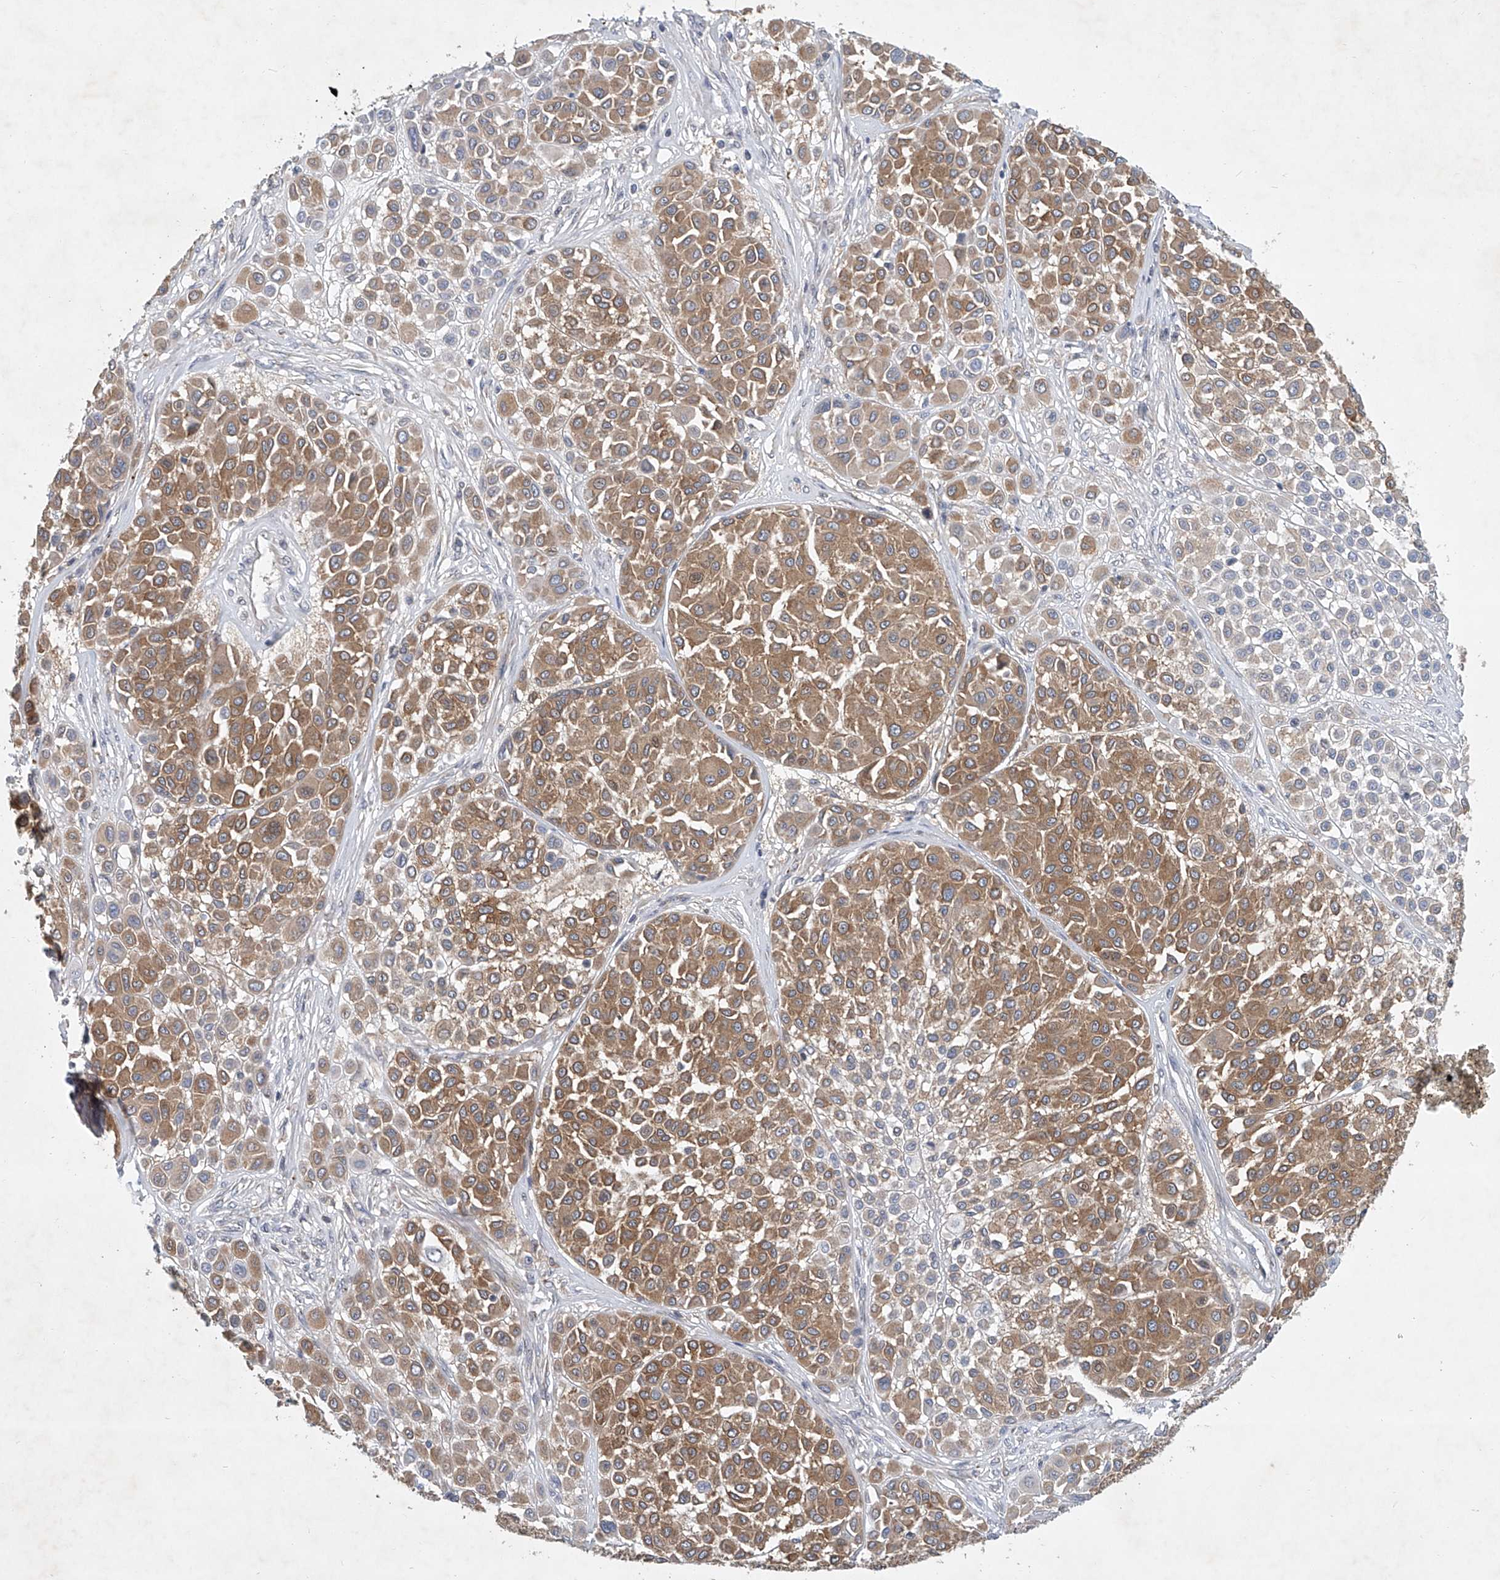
{"staining": {"intensity": "moderate", "quantity": ">75%", "location": "cytoplasmic/membranous"}, "tissue": "melanoma", "cell_type": "Tumor cells", "image_type": "cancer", "snomed": [{"axis": "morphology", "description": "Malignant melanoma, Metastatic site"}, {"axis": "topography", "description": "Soft tissue"}], "caption": "Brown immunohistochemical staining in melanoma reveals moderate cytoplasmic/membranous positivity in approximately >75% of tumor cells.", "gene": "CARMIL1", "patient": {"sex": "male", "age": 41}}